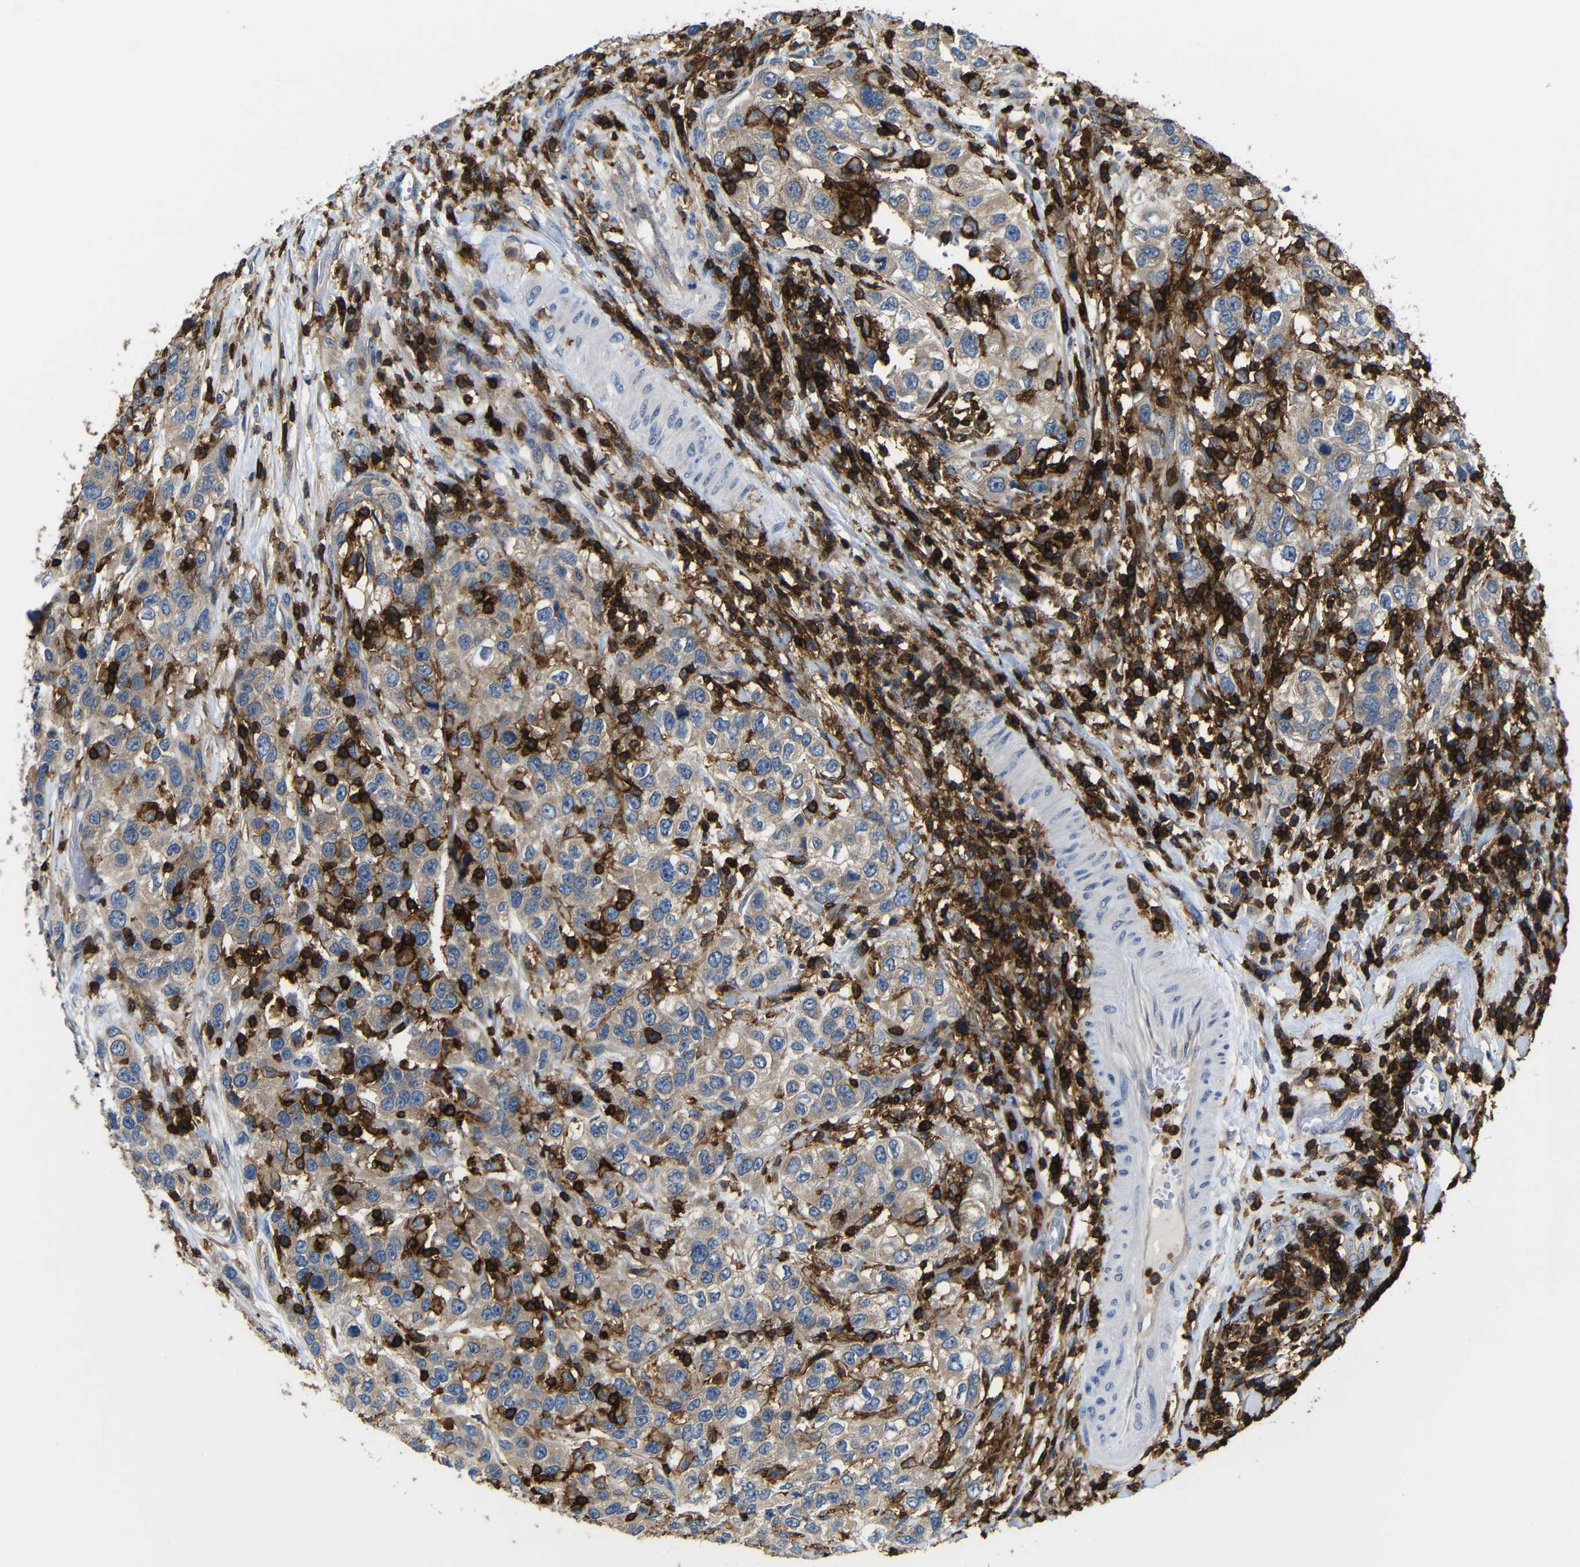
{"staining": {"intensity": "moderate", "quantity": ">75%", "location": "cytoplasmic/membranous"}, "tissue": "urothelial cancer", "cell_type": "Tumor cells", "image_type": "cancer", "snomed": [{"axis": "morphology", "description": "Urothelial carcinoma, High grade"}, {"axis": "topography", "description": "Urinary bladder"}], "caption": "High-magnification brightfield microscopy of high-grade urothelial carcinoma stained with DAB (3,3'-diaminobenzidine) (brown) and counterstained with hematoxylin (blue). tumor cells exhibit moderate cytoplasmic/membranous staining is seen in about>75% of cells.", "gene": "P2RY12", "patient": {"sex": "female", "age": 80}}